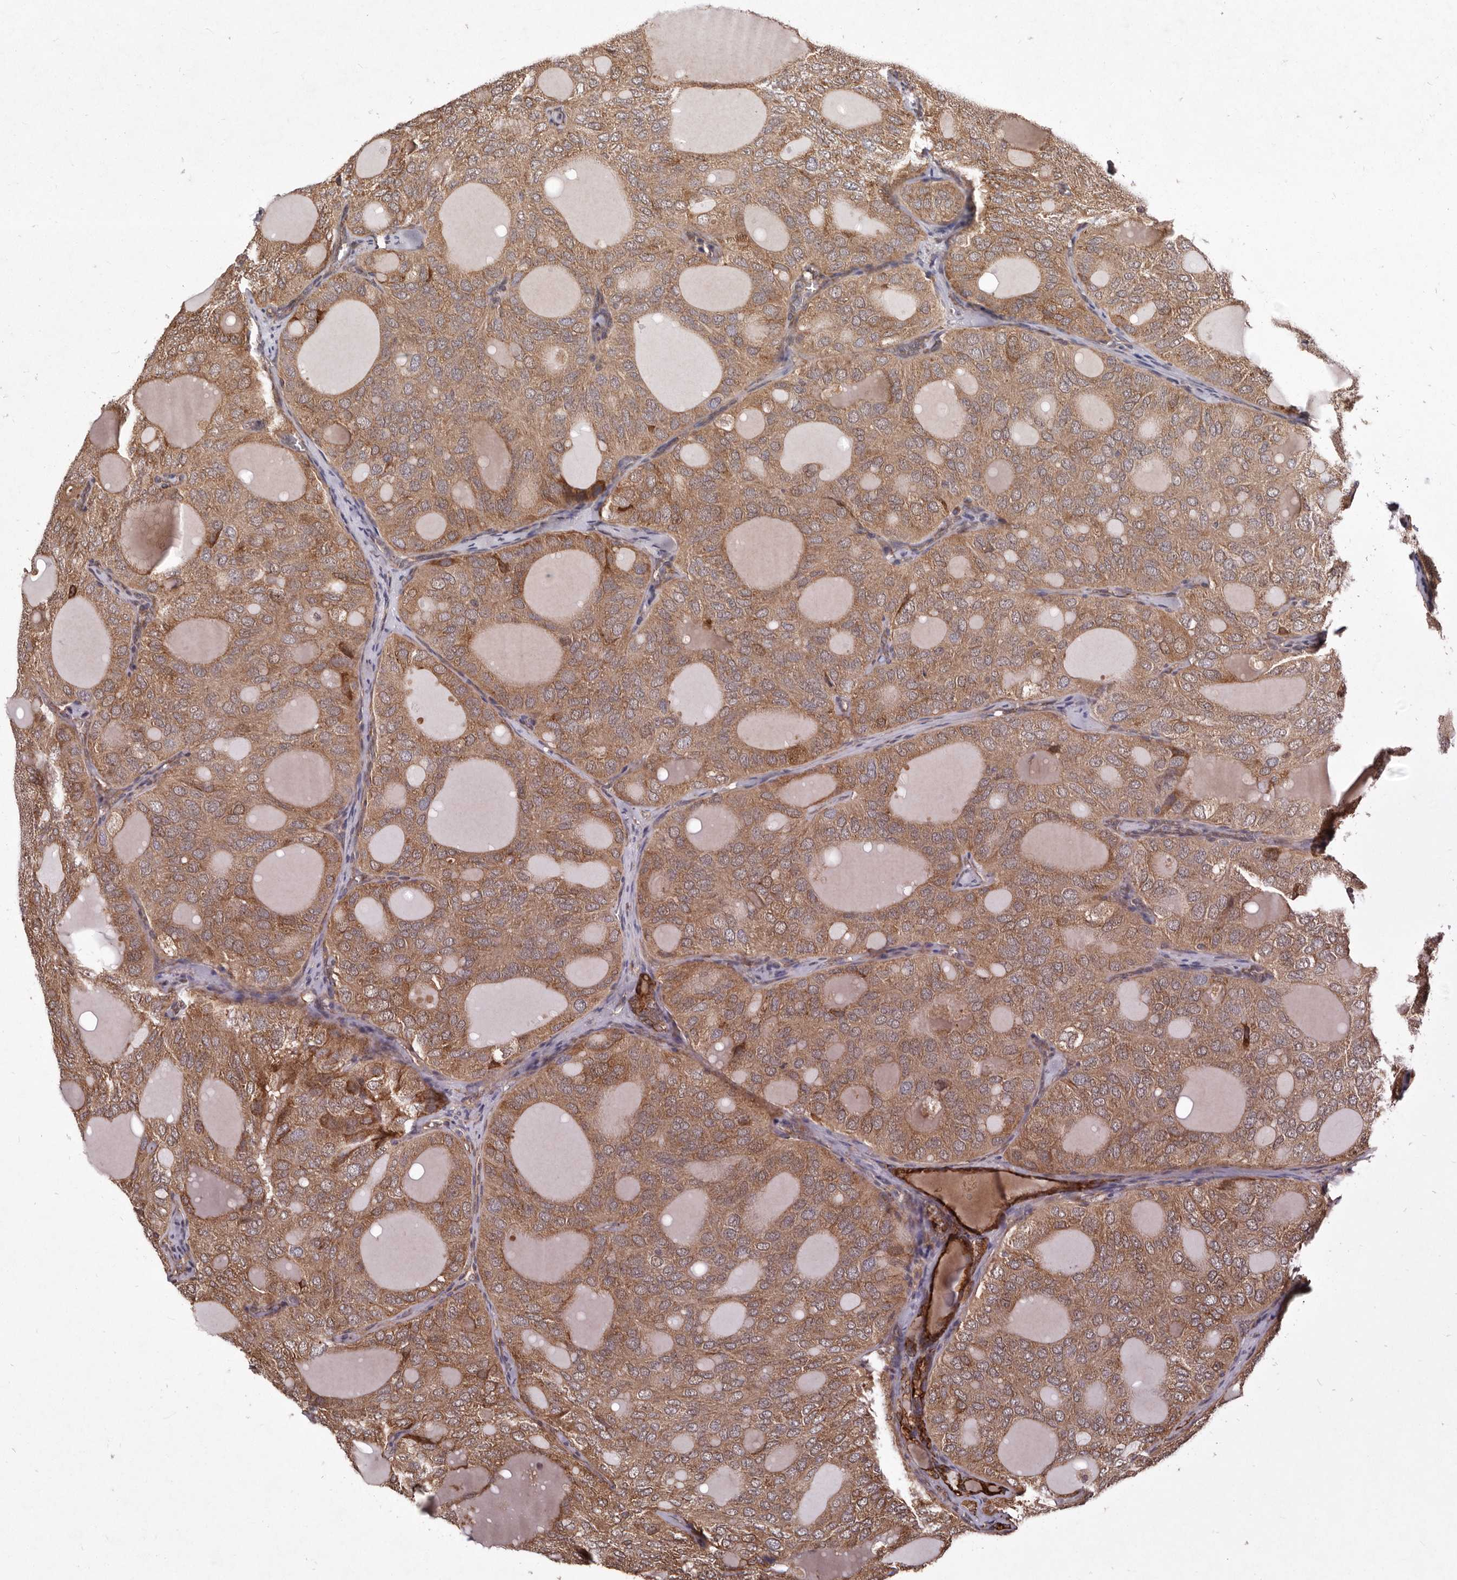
{"staining": {"intensity": "moderate", "quantity": ">75%", "location": "cytoplasmic/membranous"}, "tissue": "thyroid cancer", "cell_type": "Tumor cells", "image_type": "cancer", "snomed": [{"axis": "morphology", "description": "Follicular adenoma carcinoma, NOS"}, {"axis": "topography", "description": "Thyroid gland"}], "caption": "Thyroid cancer was stained to show a protein in brown. There is medium levels of moderate cytoplasmic/membranous expression in about >75% of tumor cells. (IHC, brightfield microscopy, high magnification).", "gene": "RRM2B", "patient": {"sex": "male", "age": 75}}